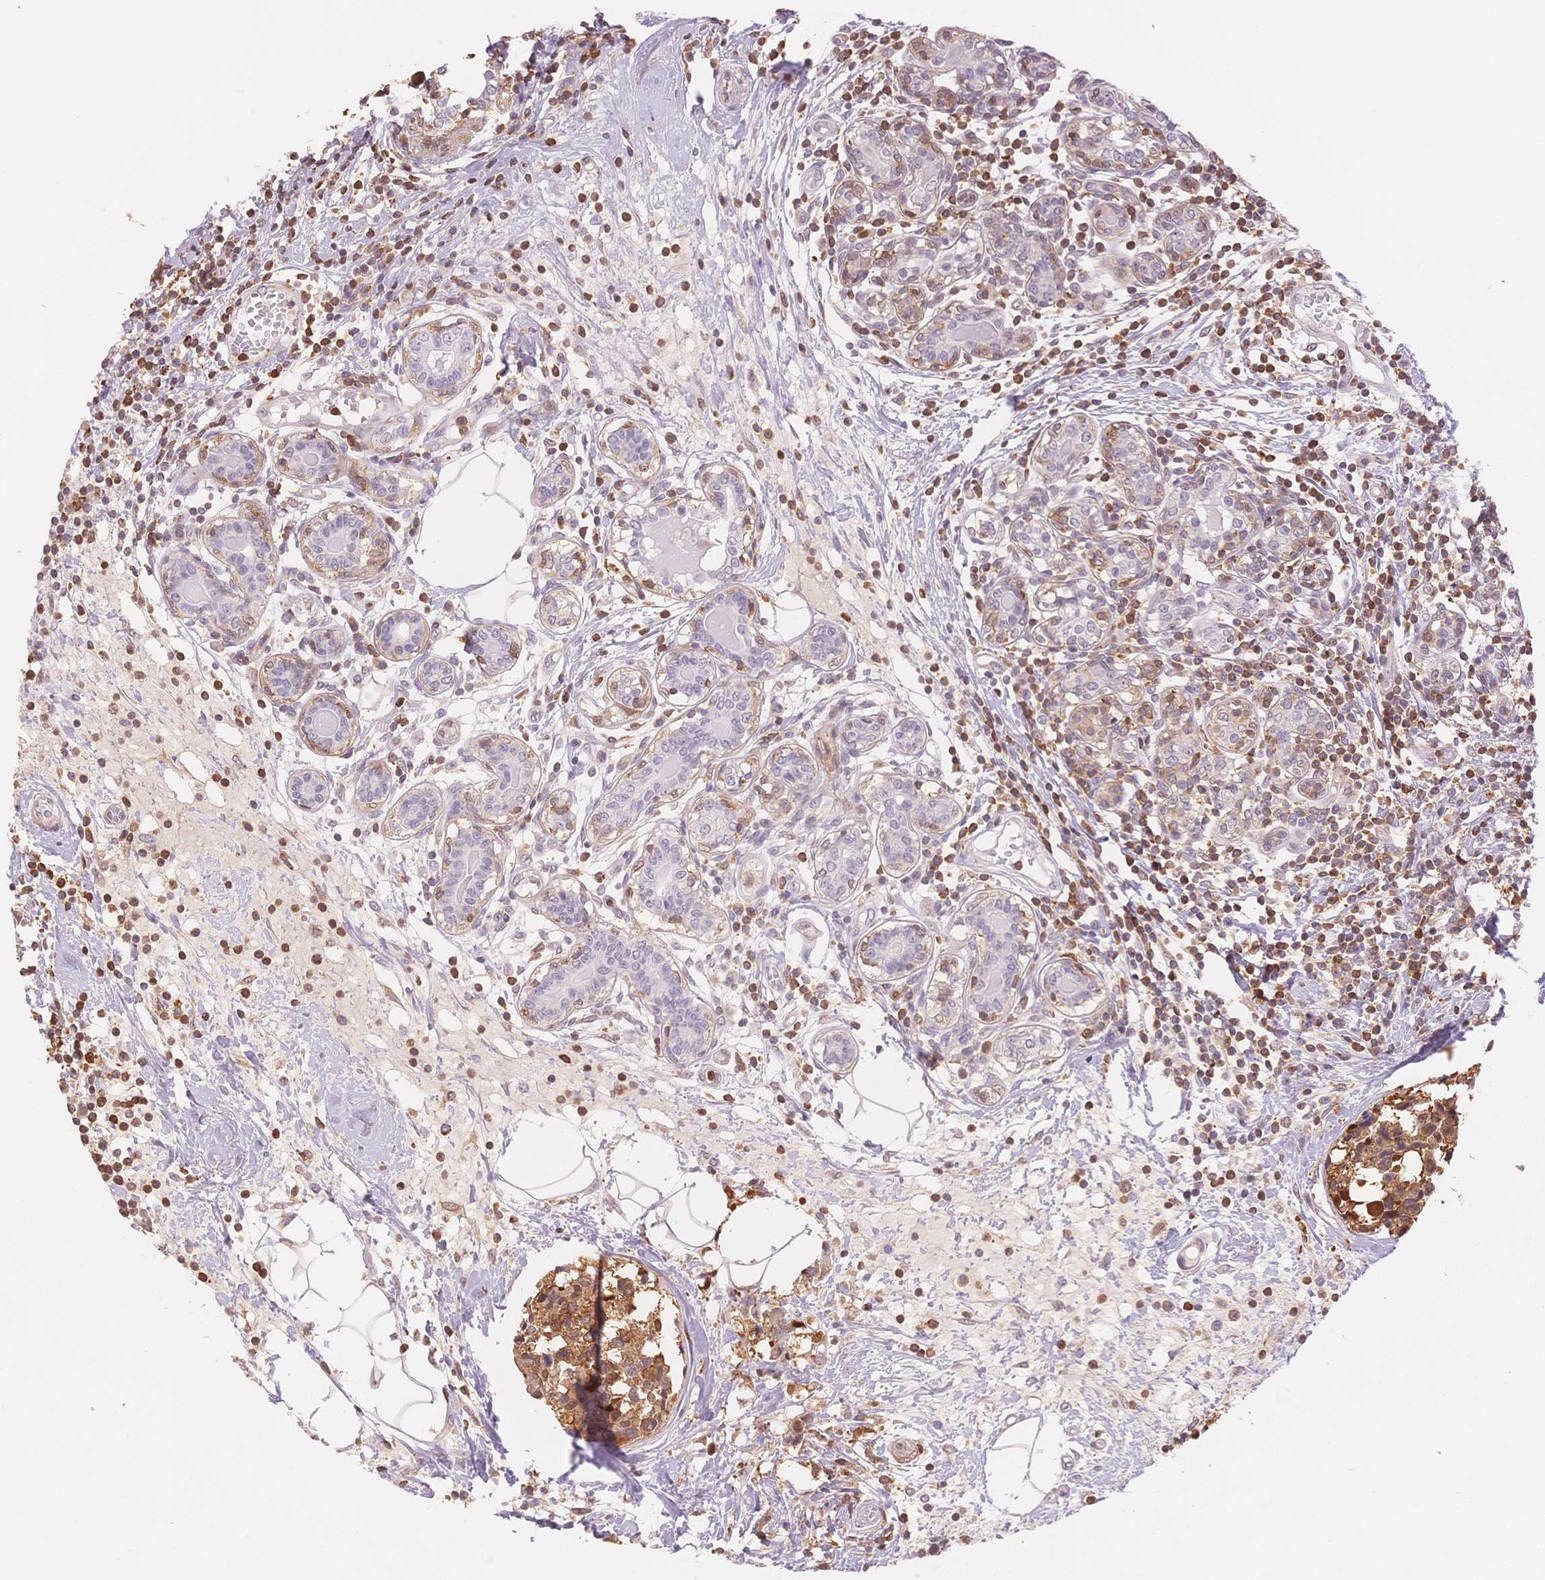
{"staining": {"intensity": "strong", "quantity": ">75%", "location": "cytoplasmic/membranous"}, "tissue": "breast cancer", "cell_type": "Tumor cells", "image_type": "cancer", "snomed": [{"axis": "morphology", "description": "Lobular carcinoma"}, {"axis": "topography", "description": "Breast"}], "caption": "Breast cancer was stained to show a protein in brown. There is high levels of strong cytoplasmic/membranous expression in approximately >75% of tumor cells.", "gene": "STK39", "patient": {"sex": "female", "age": 59}}